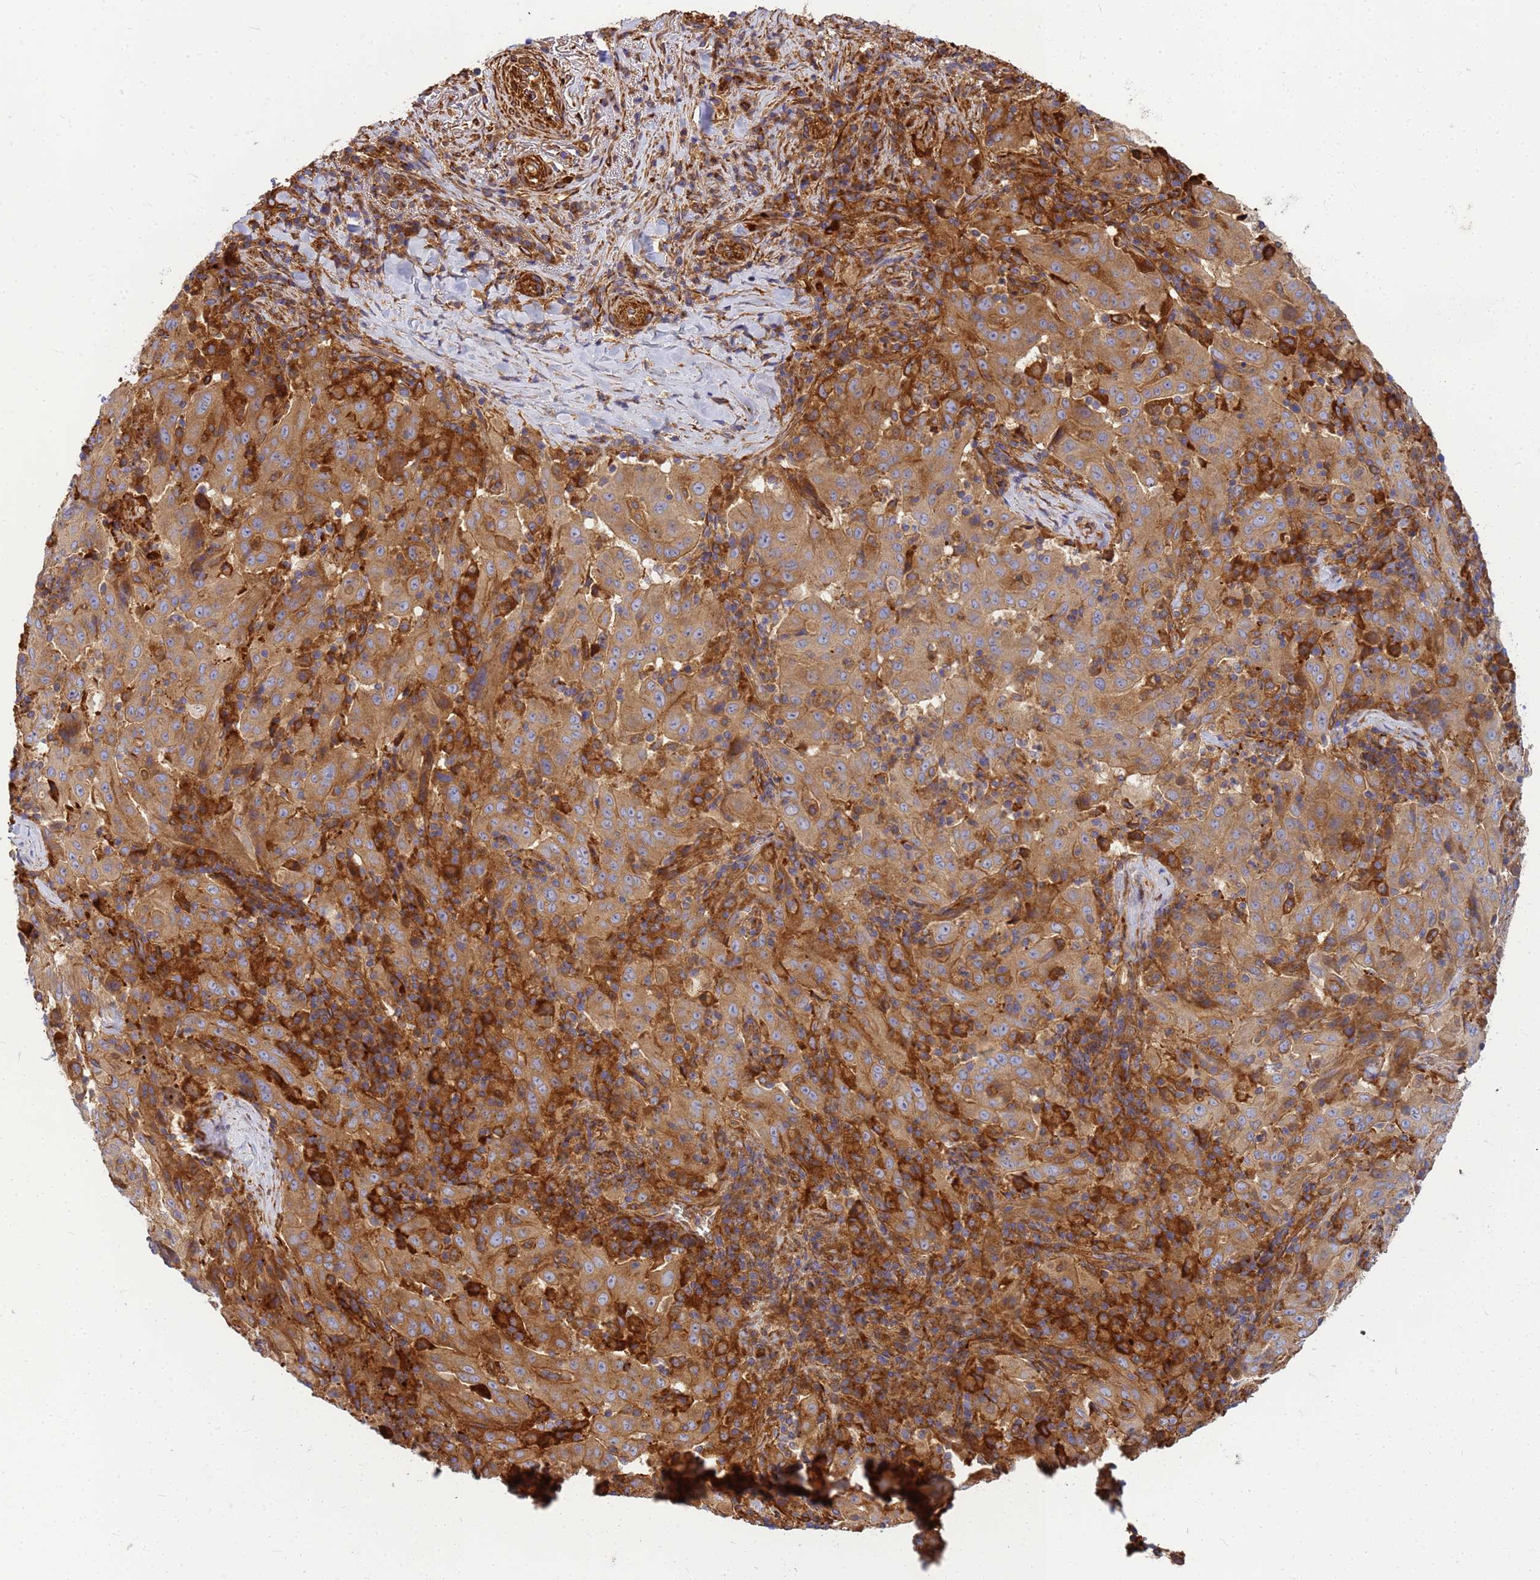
{"staining": {"intensity": "weak", "quantity": ">75%", "location": "cytoplasmic/membranous"}, "tissue": "pancreatic cancer", "cell_type": "Tumor cells", "image_type": "cancer", "snomed": [{"axis": "morphology", "description": "Adenocarcinoma, NOS"}, {"axis": "topography", "description": "Pancreas"}], "caption": "Pancreatic cancer (adenocarcinoma) stained with a brown dye displays weak cytoplasmic/membranous positive expression in approximately >75% of tumor cells.", "gene": "C2CD5", "patient": {"sex": "male", "age": 63}}